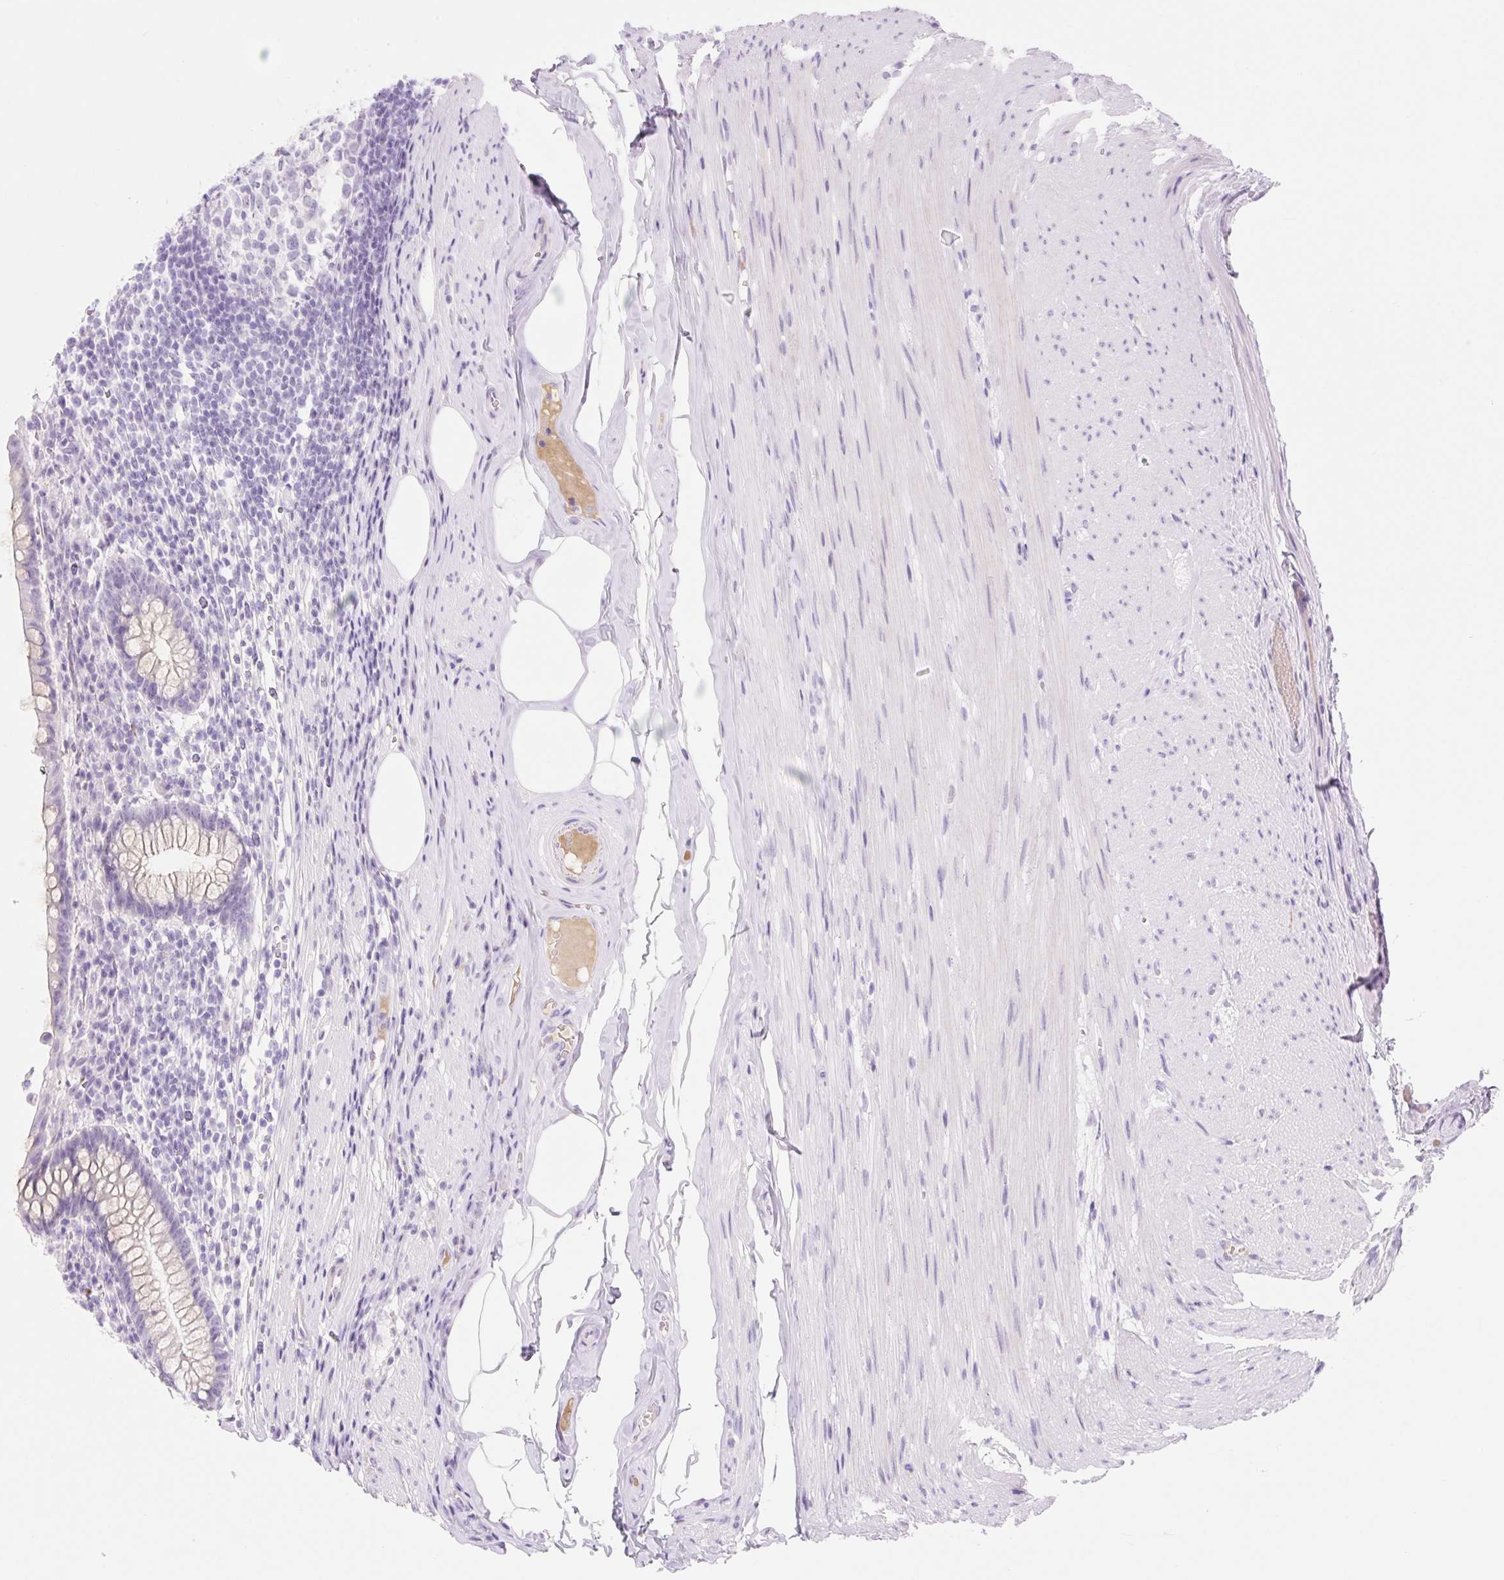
{"staining": {"intensity": "negative", "quantity": "none", "location": "none"}, "tissue": "appendix", "cell_type": "Glandular cells", "image_type": "normal", "snomed": [{"axis": "morphology", "description": "Normal tissue, NOS"}, {"axis": "topography", "description": "Appendix"}], "caption": "IHC micrograph of unremarkable appendix: appendix stained with DAB shows no significant protein positivity in glandular cells.", "gene": "ZNF121", "patient": {"sex": "female", "age": 56}}